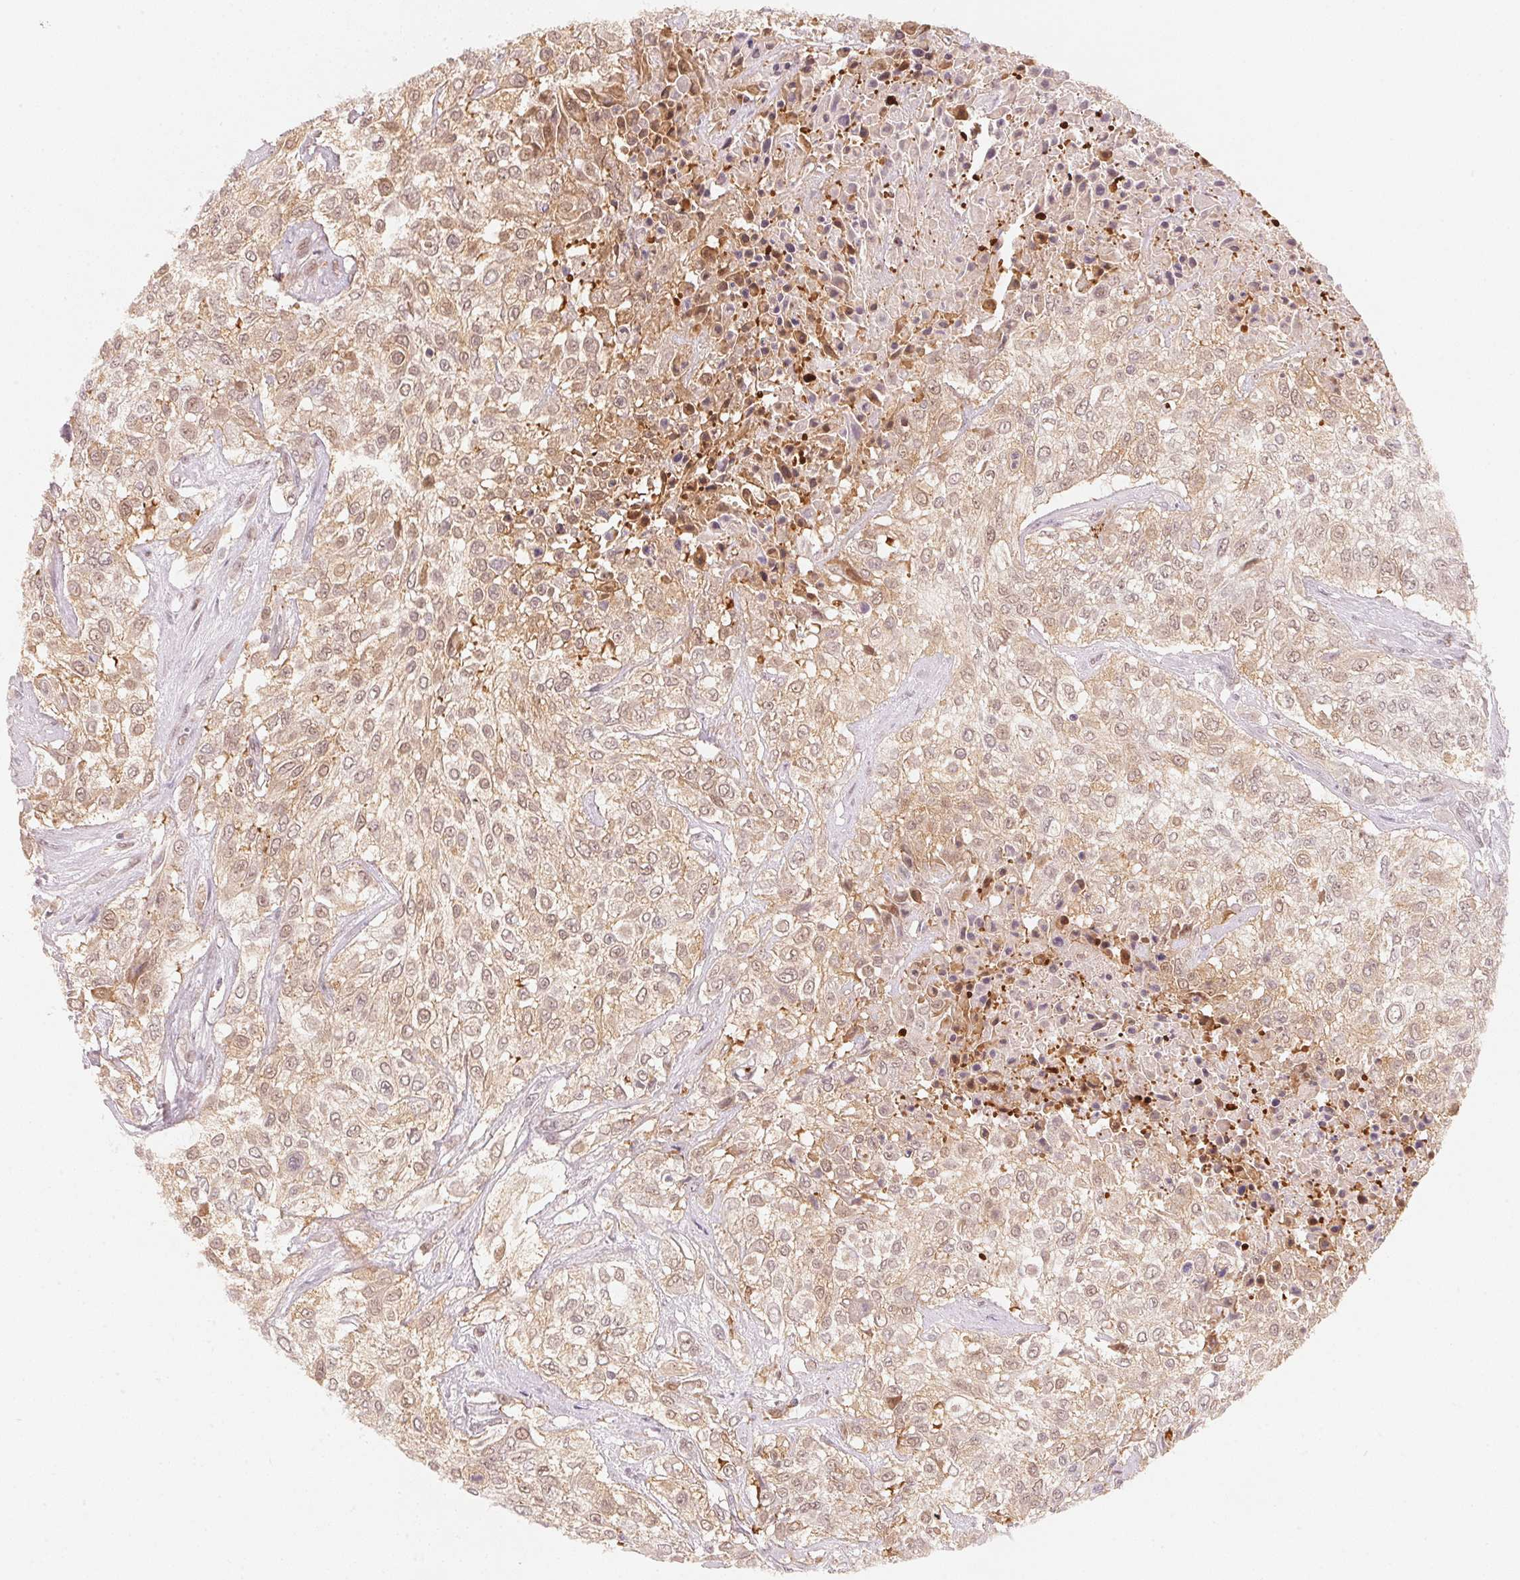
{"staining": {"intensity": "weak", "quantity": ">75%", "location": "cytoplasmic/membranous,nuclear"}, "tissue": "urothelial cancer", "cell_type": "Tumor cells", "image_type": "cancer", "snomed": [{"axis": "morphology", "description": "Urothelial carcinoma, High grade"}, {"axis": "topography", "description": "Urinary bladder"}], "caption": "Protein analysis of urothelial carcinoma (high-grade) tissue demonstrates weak cytoplasmic/membranous and nuclear positivity in approximately >75% of tumor cells.", "gene": "ARHGAP22", "patient": {"sex": "male", "age": 57}}